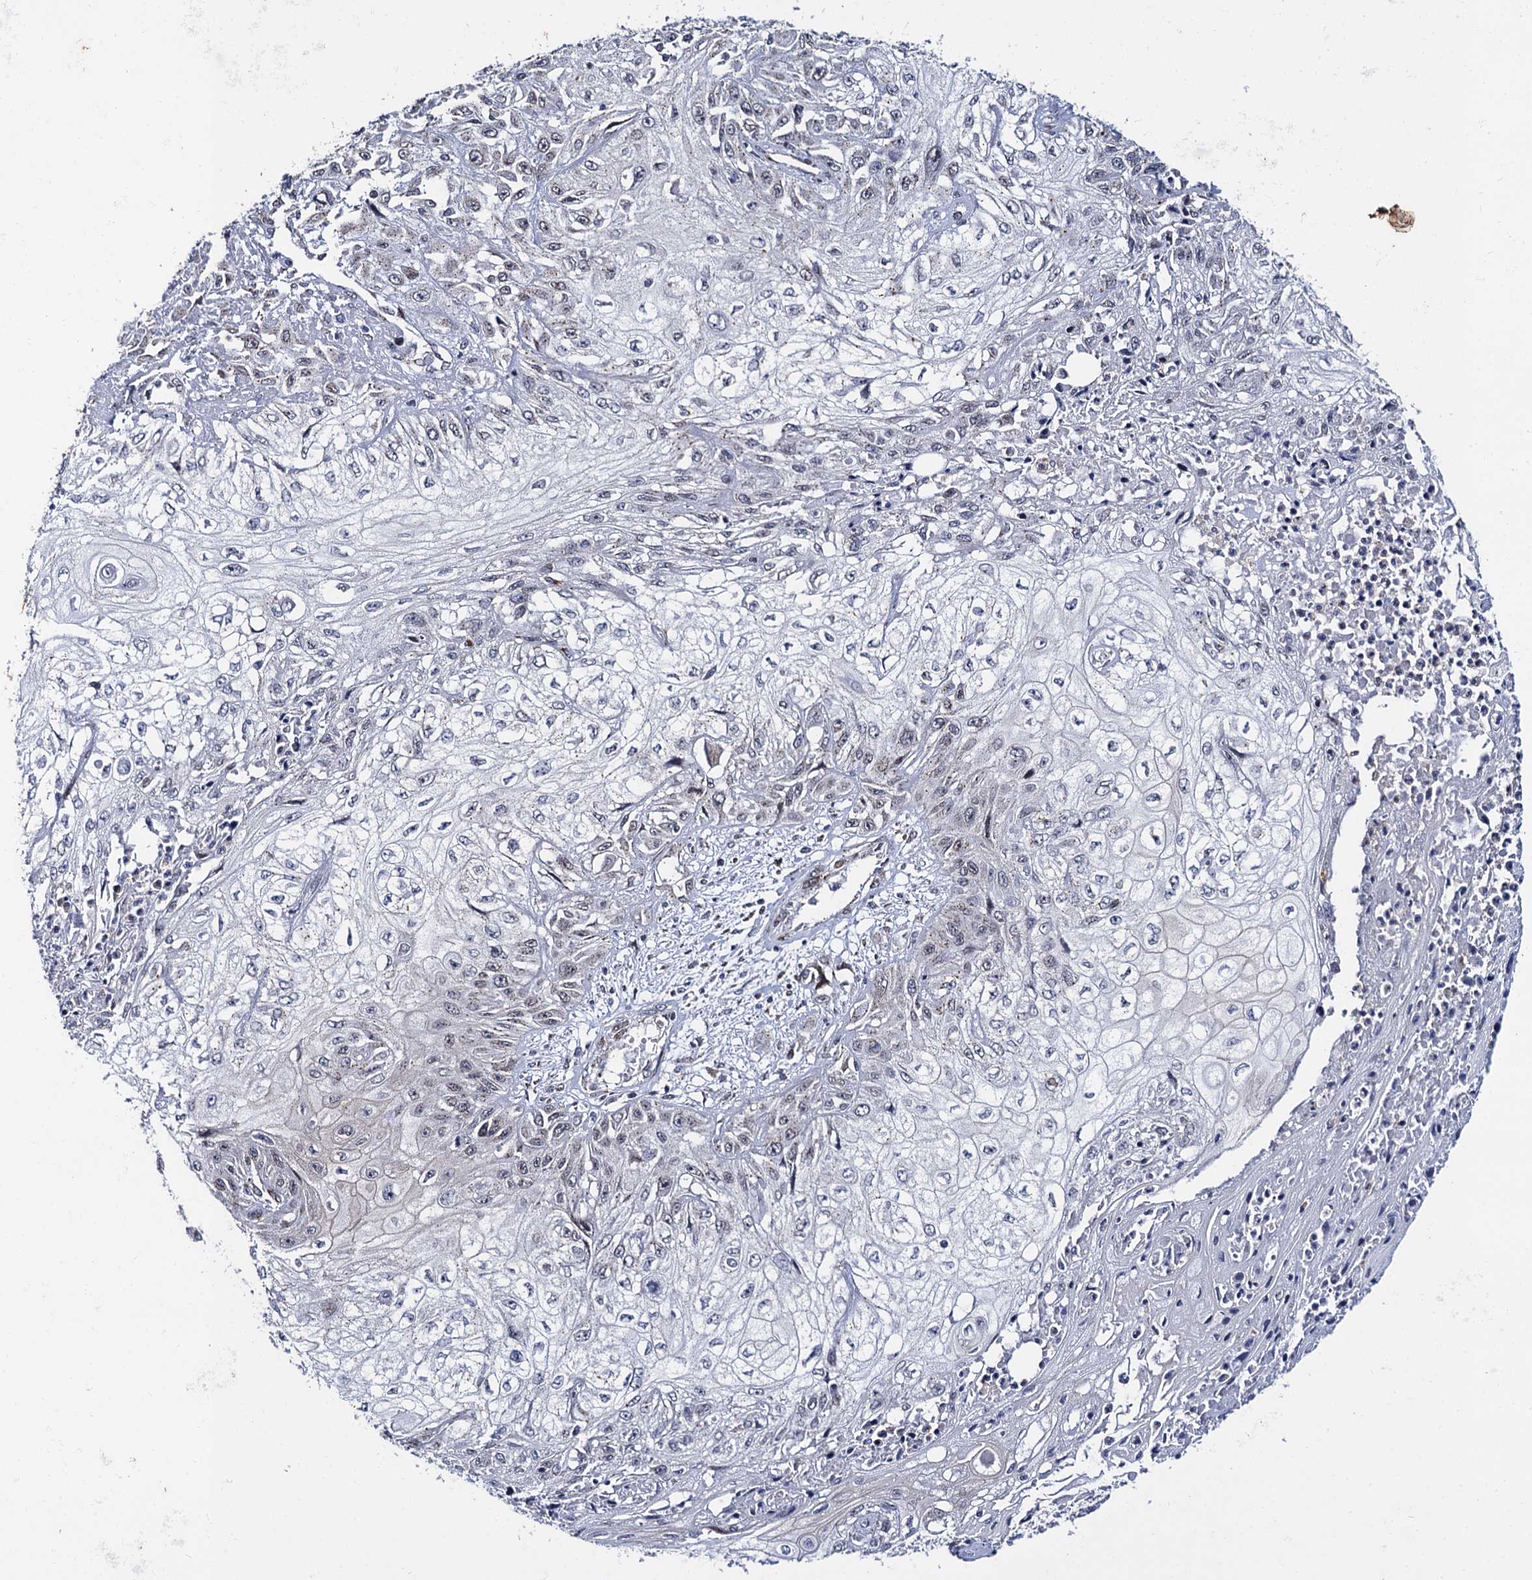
{"staining": {"intensity": "negative", "quantity": "none", "location": "none"}, "tissue": "skin cancer", "cell_type": "Tumor cells", "image_type": "cancer", "snomed": [{"axis": "morphology", "description": "Squamous cell carcinoma, NOS"}, {"axis": "morphology", "description": "Squamous cell carcinoma, metastatic, NOS"}, {"axis": "topography", "description": "Skin"}, {"axis": "topography", "description": "Lymph node"}], "caption": "Metastatic squamous cell carcinoma (skin) was stained to show a protein in brown. There is no significant expression in tumor cells.", "gene": "THAP2", "patient": {"sex": "male", "age": 75}}